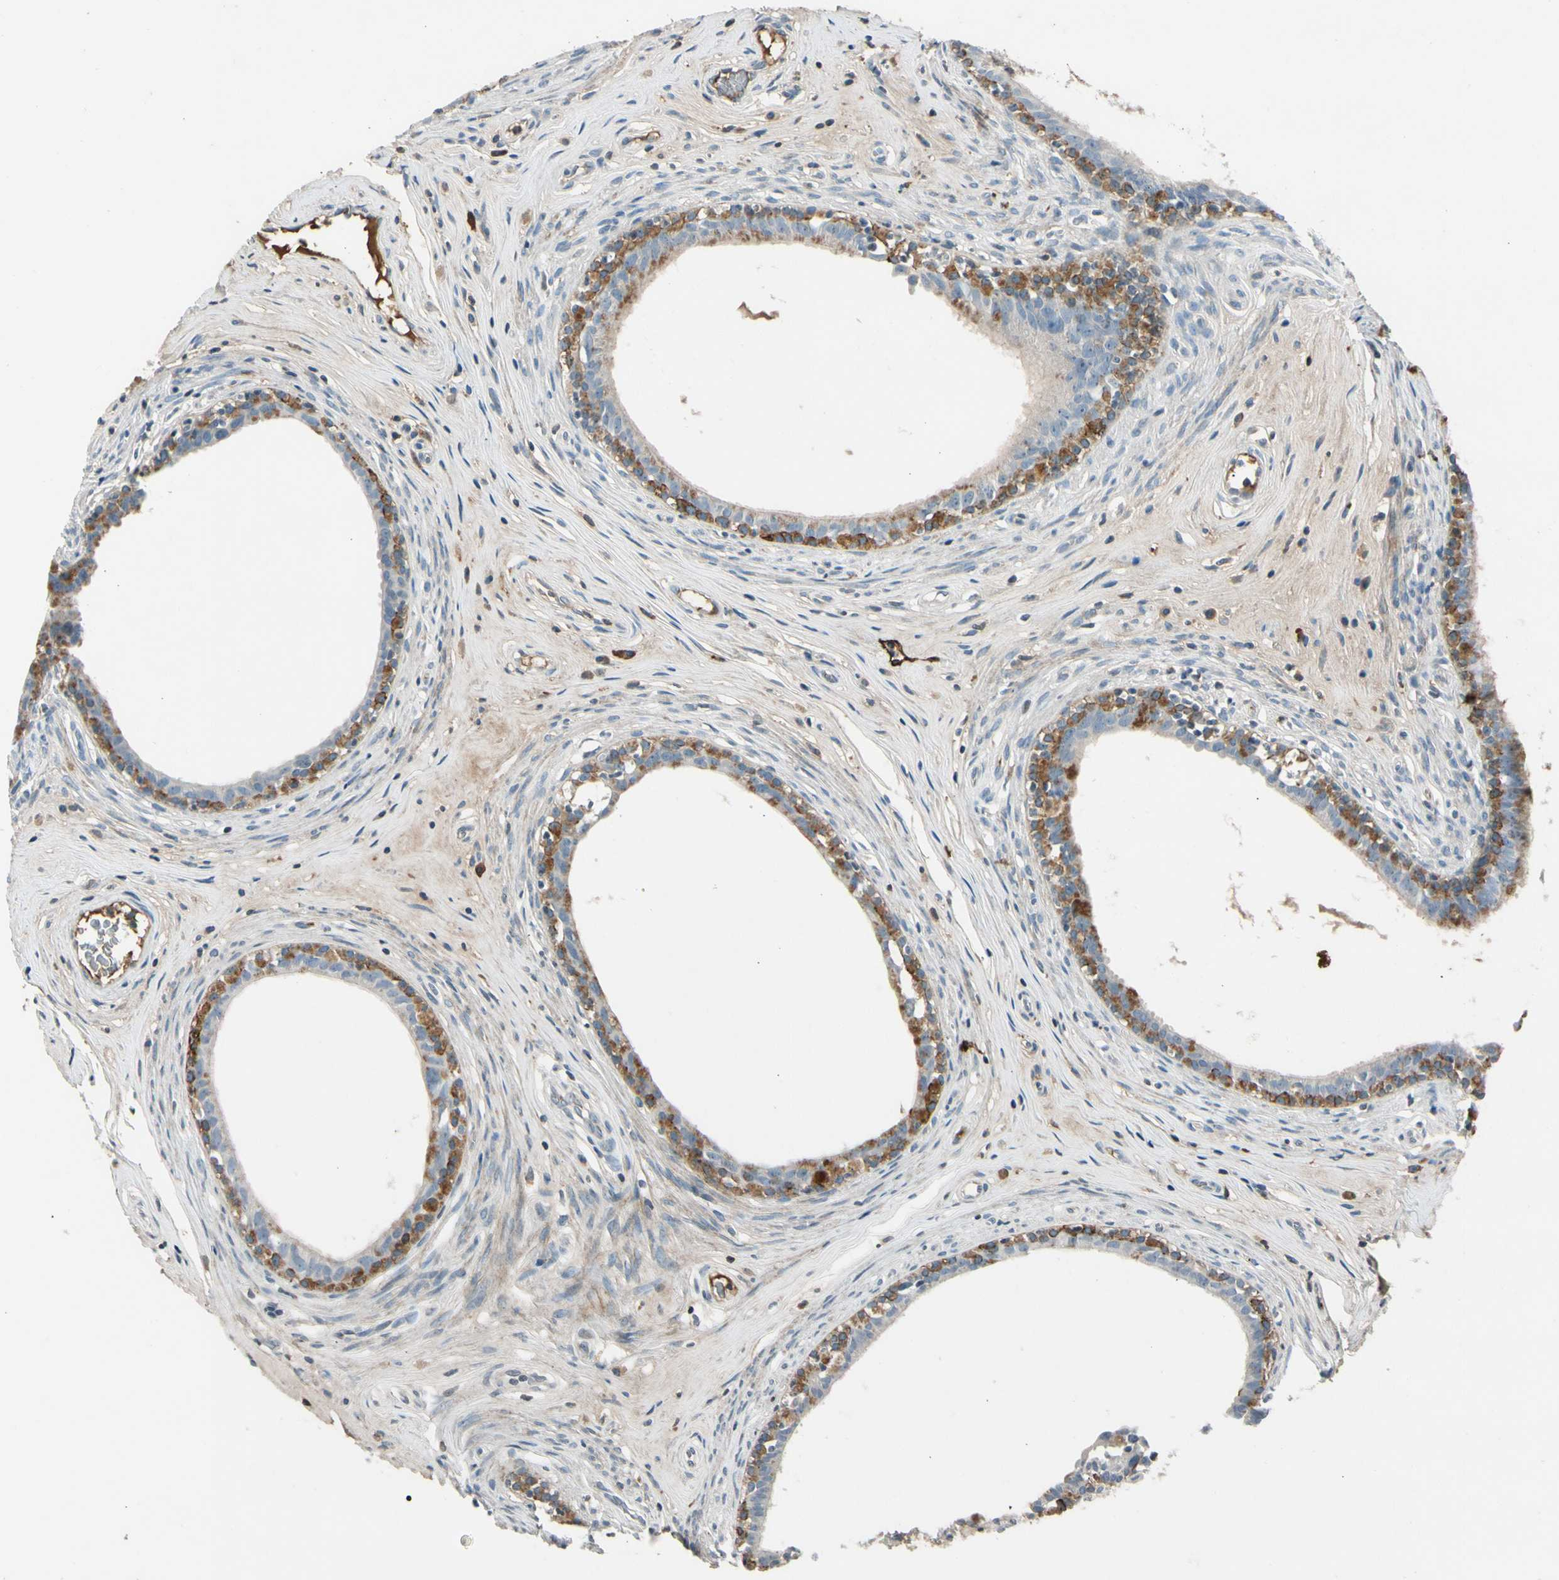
{"staining": {"intensity": "moderate", "quantity": "<25%", "location": "cytoplasmic/membranous"}, "tissue": "epididymis", "cell_type": "Glandular cells", "image_type": "normal", "snomed": [{"axis": "morphology", "description": "Normal tissue, NOS"}, {"axis": "morphology", "description": "Inflammation, NOS"}, {"axis": "topography", "description": "Epididymis"}], "caption": "DAB immunohistochemical staining of benign epididymis displays moderate cytoplasmic/membranous protein positivity in about <25% of glandular cells. Ihc stains the protein of interest in brown and the nuclei are stained blue.", "gene": "PDPN", "patient": {"sex": "male", "age": 84}}